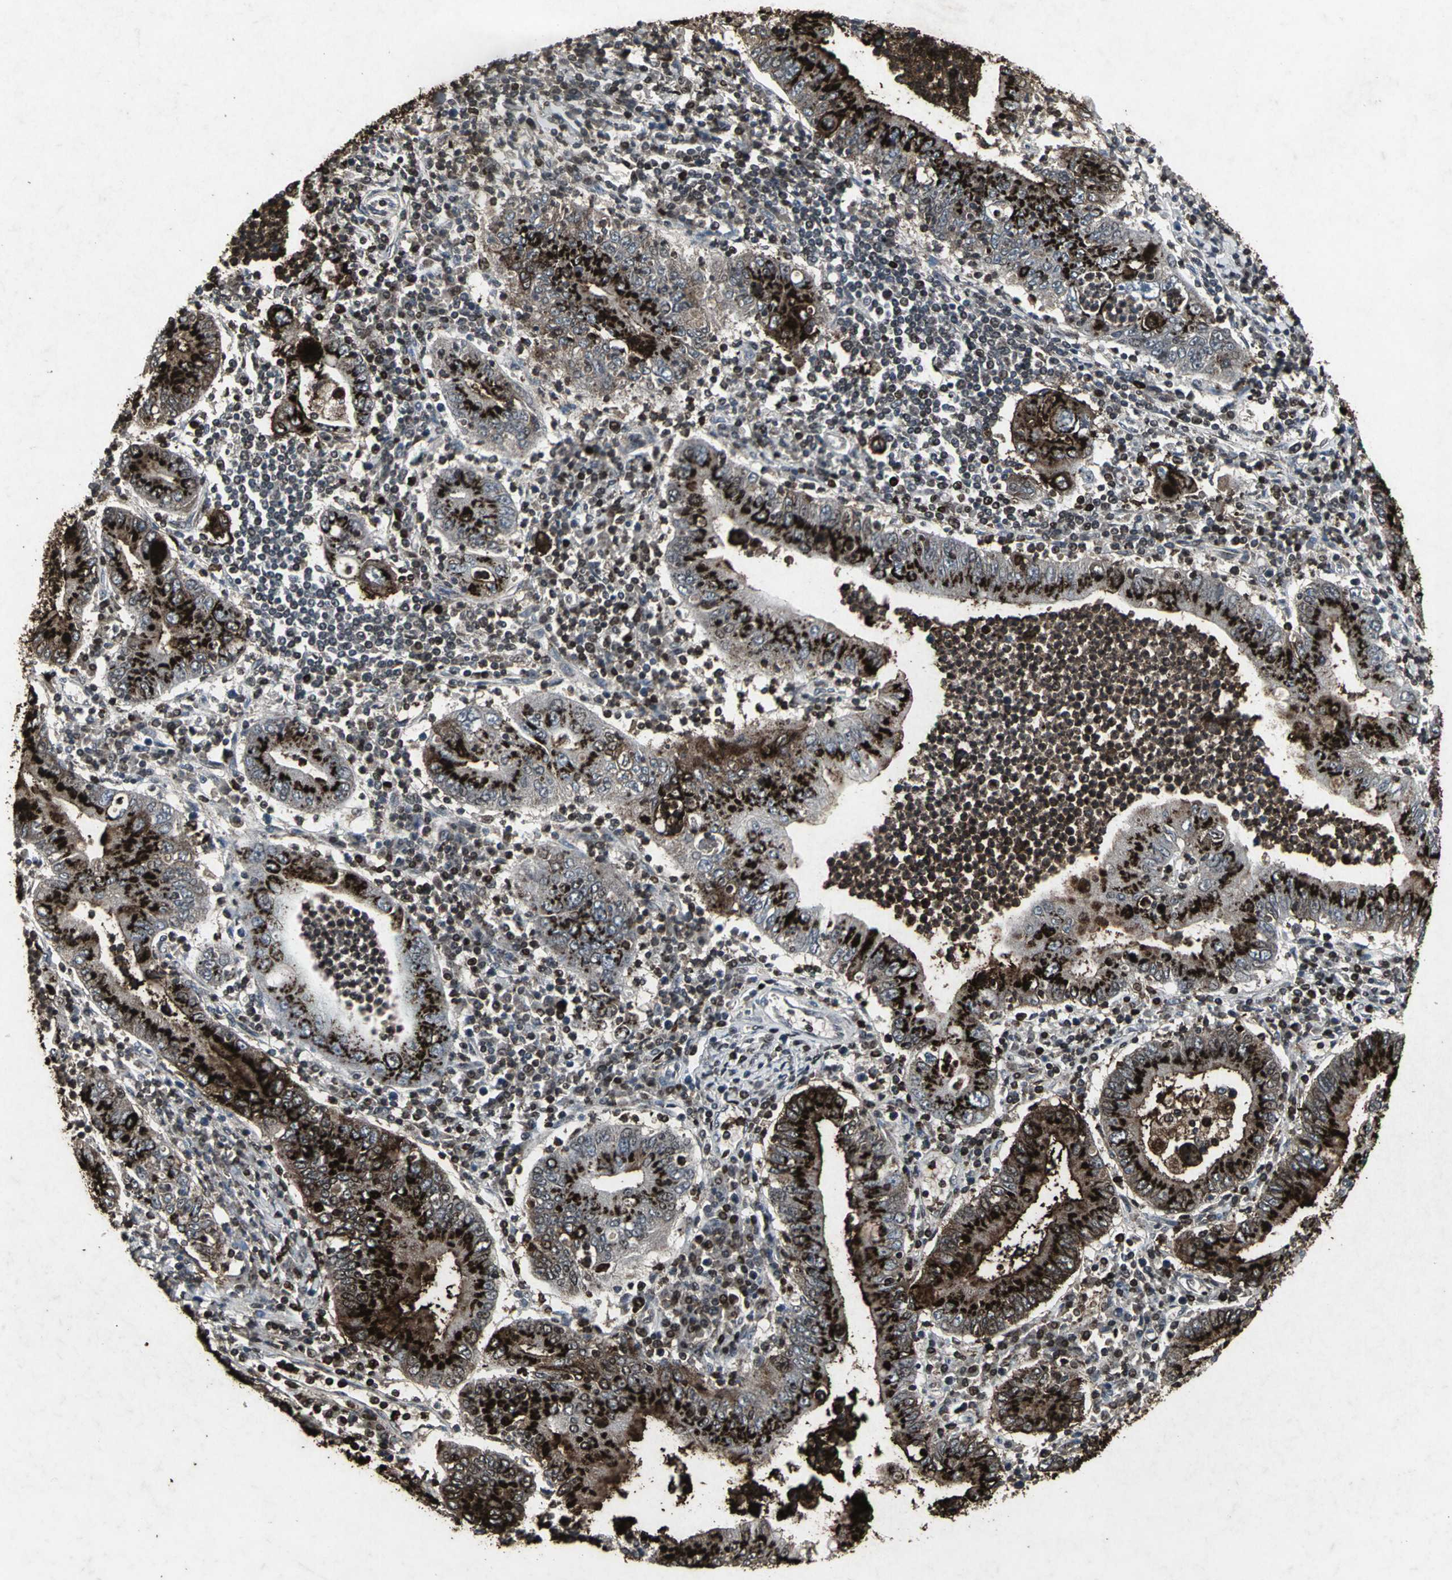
{"staining": {"intensity": "strong", "quantity": ">75%", "location": "cytoplasmic/membranous"}, "tissue": "stomach cancer", "cell_type": "Tumor cells", "image_type": "cancer", "snomed": [{"axis": "morphology", "description": "Normal tissue, NOS"}, {"axis": "morphology", "description": "Adenocarcinoma, NOS"}, {"axis": "topography", "description": "Esophagus"}, {"axis": "topography", "description": "Stomach, upper"}, {"axis": "topography", "description": "Peripheral nerve tissue"}], "caption": "This photomicrograph shows immunohistochemistry (IHC) staining of human adenocarcinoma (stomach), with high strong cytoplasmic/membranous staining in approximately >75% of tumor cells.", "gene": "BMP4", "patient": {"sex": "male", "age": 62}}